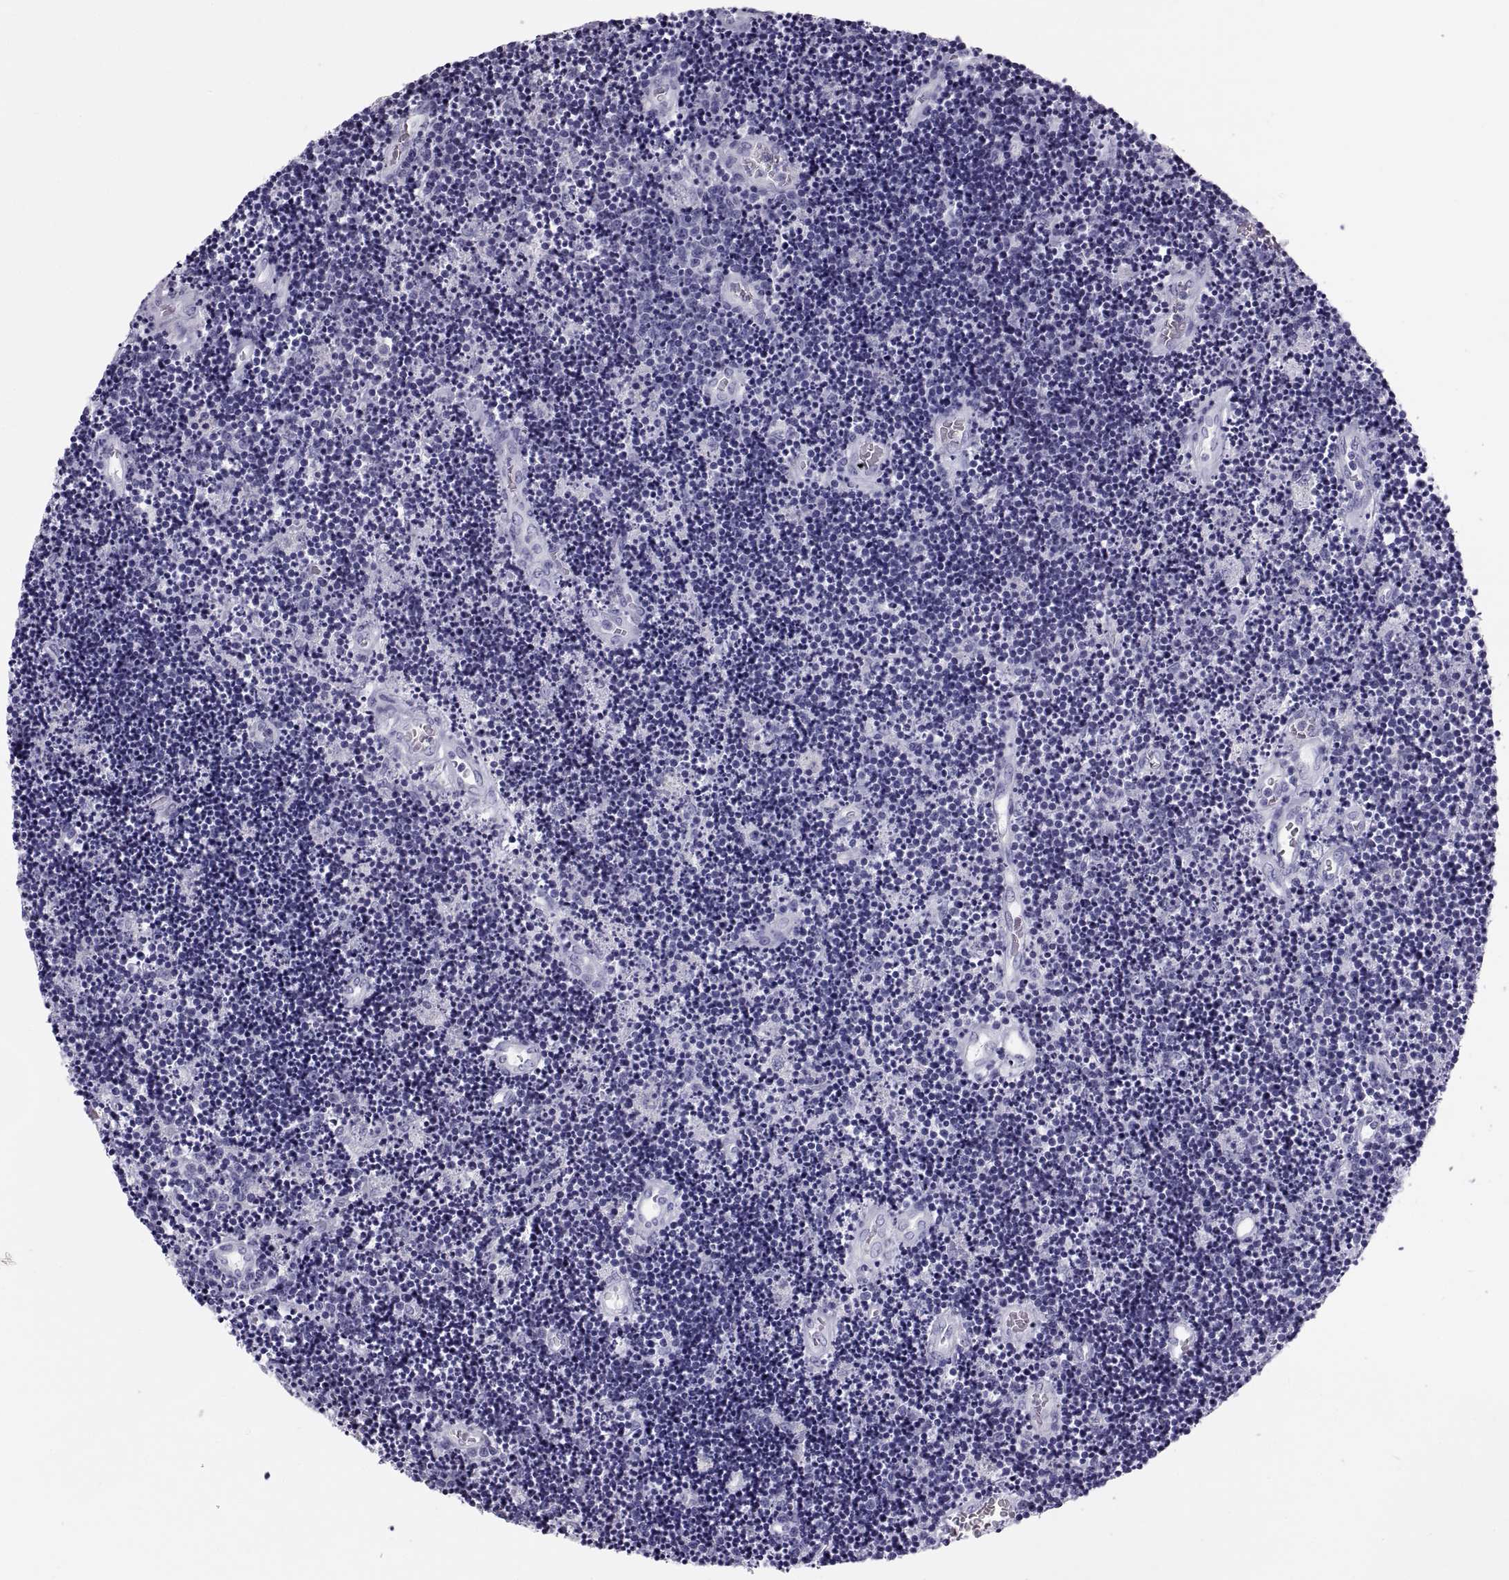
{"staining": {"intensity": "negative", "quantity": "none", "location": "none"}, "tissue": "lymphoma", "cell_type": "Tumor cells", "image_type": "cancer", "snomed": [{"axis": "morphology", "description": "Malignant lymphoma, non-Hodgkin's type, Low grade"}, {"axis": "topography", "description": "Brain"}], "caption": "DAB immunohistochemical staining of low-grade malignant lymphoma, non-Hodgkin's type exhibits no significant staining in tumor cells. (DAB (3,3'-diaminobenzidine) immunohistochemistry visualized using brightfield microscopy, high magnification).", "gene": "PAX2", "patient": {"sex": "female", "age": 66}}